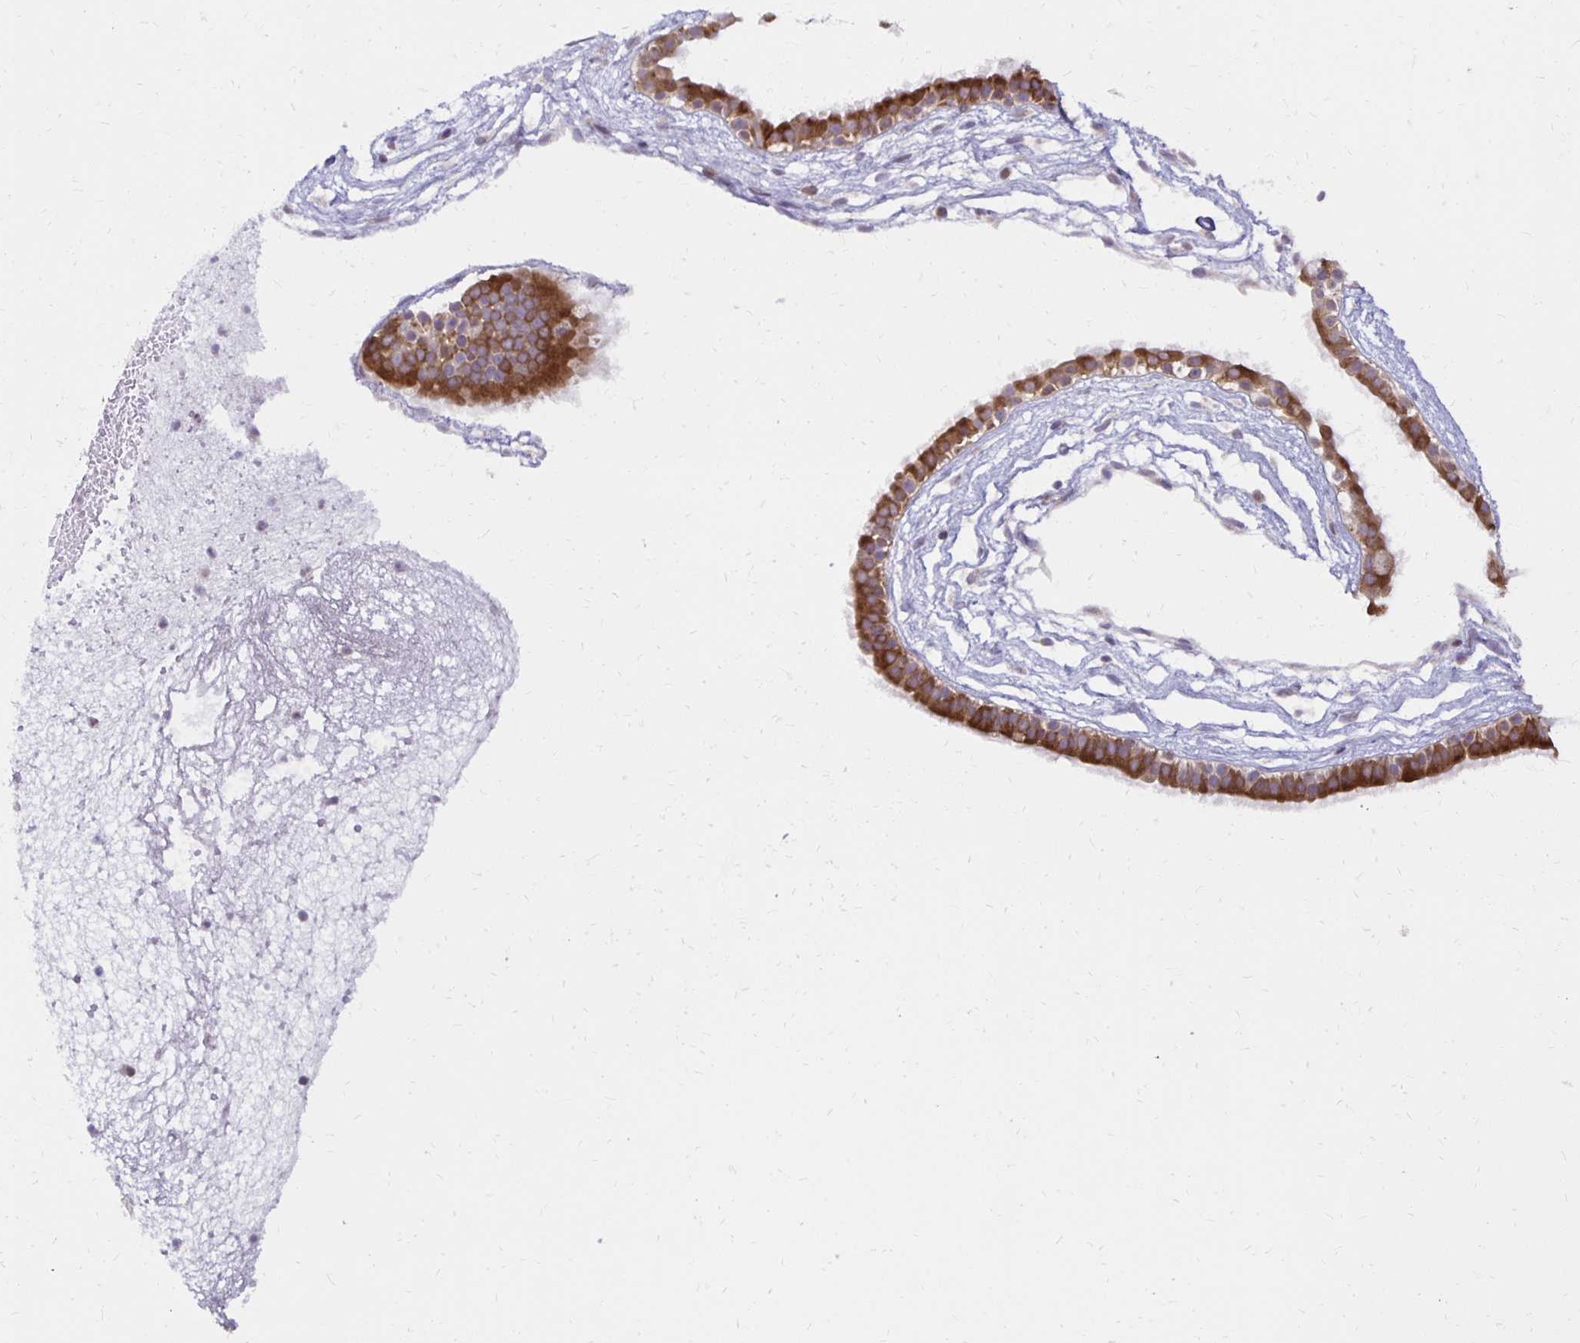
{"staining": {"intensity": "strong", "quantity": ">75%", "location": "cytoplasmic/membranous"}, "tissue": "nasopharynx", "cell_type": "Respiratory epithelial cells", "image_type": "normal", "snomed": [{"axis": "morphology", "description": "Normal tissue, NOS"}, {"axis": "topography", "description": "Nasopharynx"}], "caption": "IHC image of normal nasopharynx stained for a protein (brown), which exhibits high levels of strong cytoplasmic/membranous staining in approximately >75% of respiratory epithelial cells.", "gene": "IER3", "patient": {"sex": "male", "age": 24}}